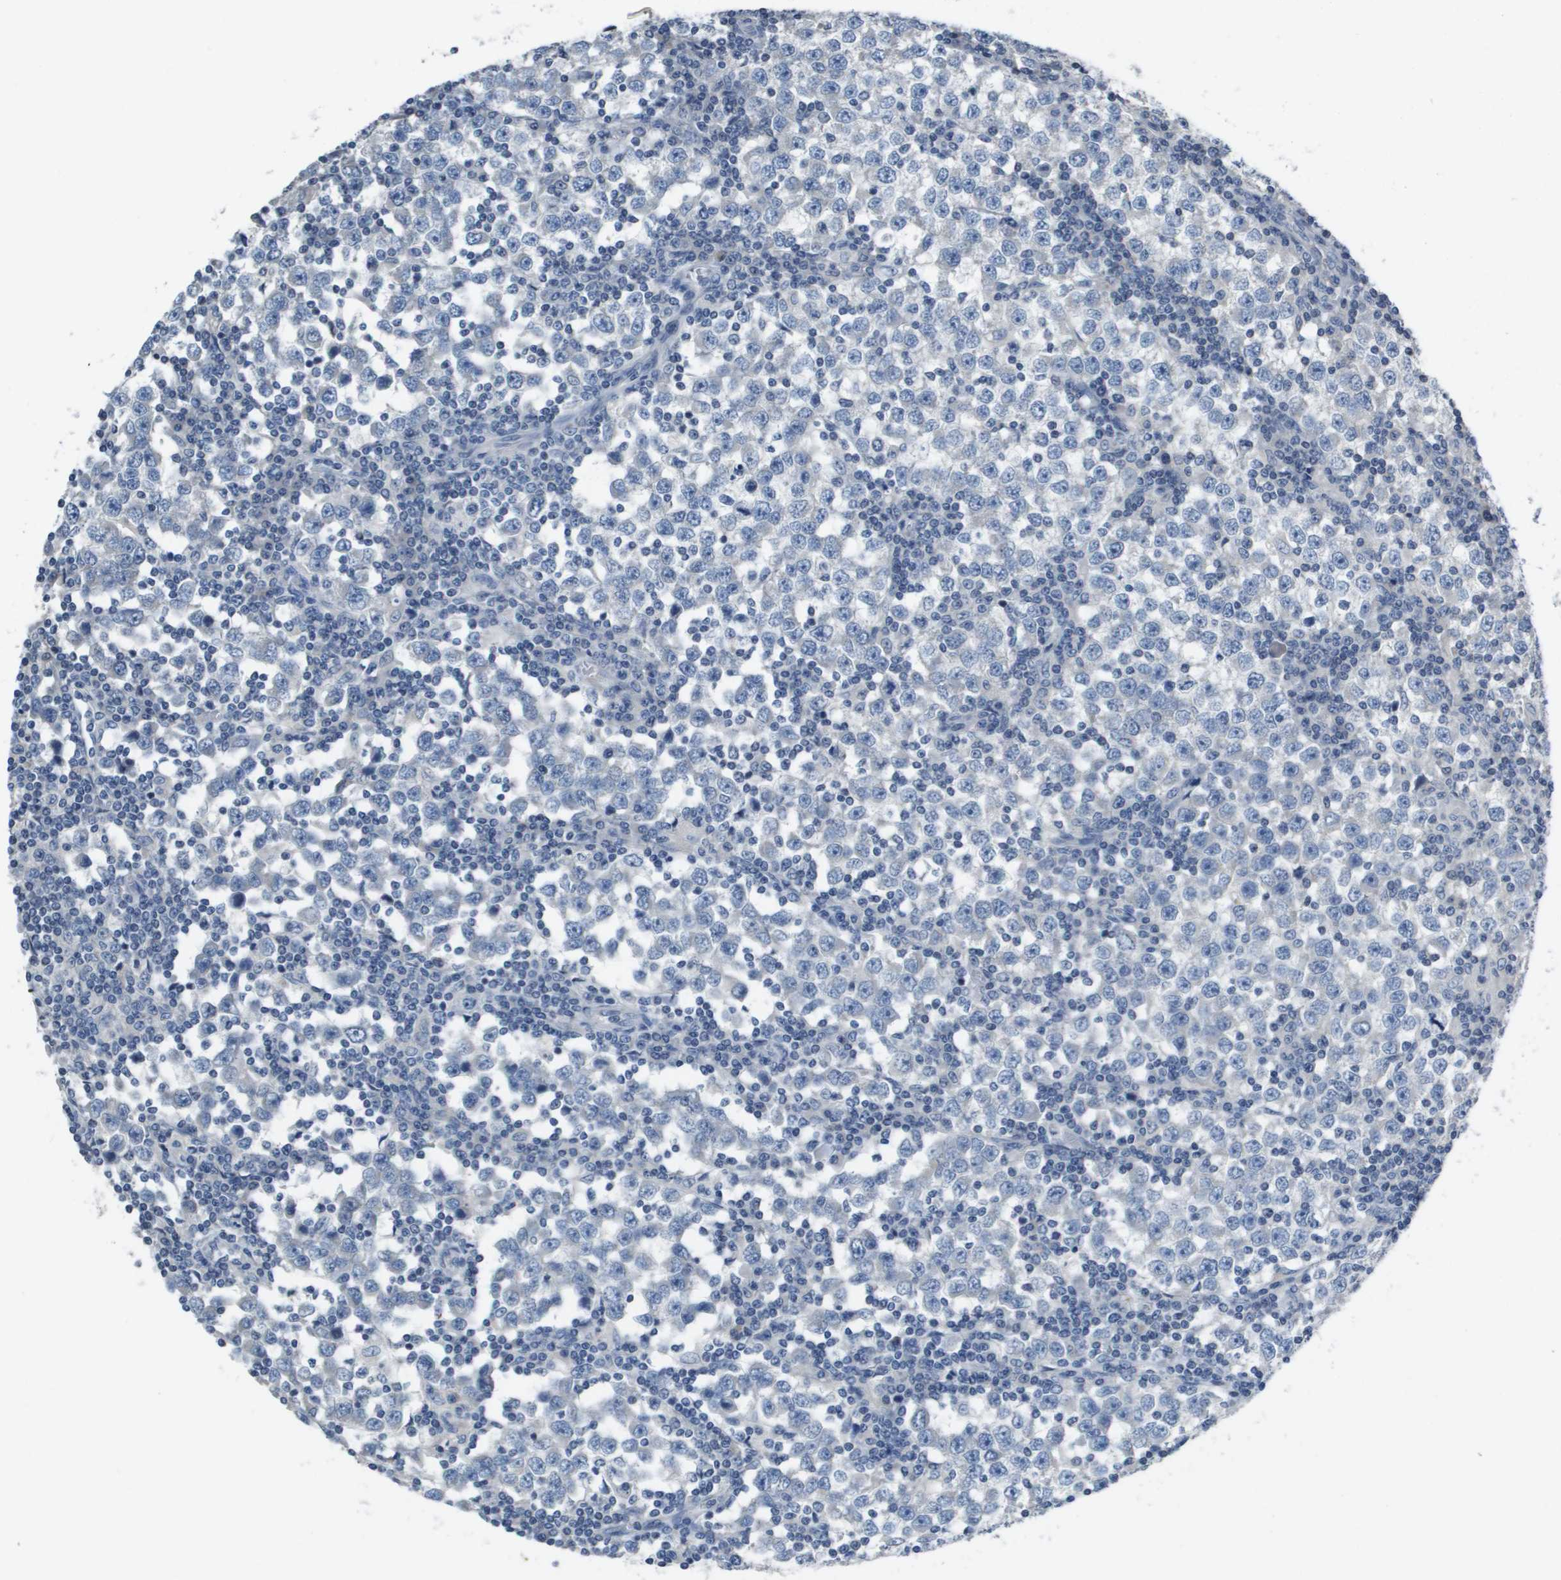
{"staining": {"intensity": "negative", "quantity": "none", "location": "none"}, "tissue": "testis cancer", "cell_type": "Tumor cells", "image_type": "cancer", "snomed": [{"axis": "morphology", "description": "Seminoma, NOS"}, {"axis": "topography", "description": "Testis"}], "caption": "Histopathology image shows no significant protein staining in tumor cells of testis cancer (seminoma).", "gene": "CAPN11", "patient": {"sex": "male", "age": 65}}